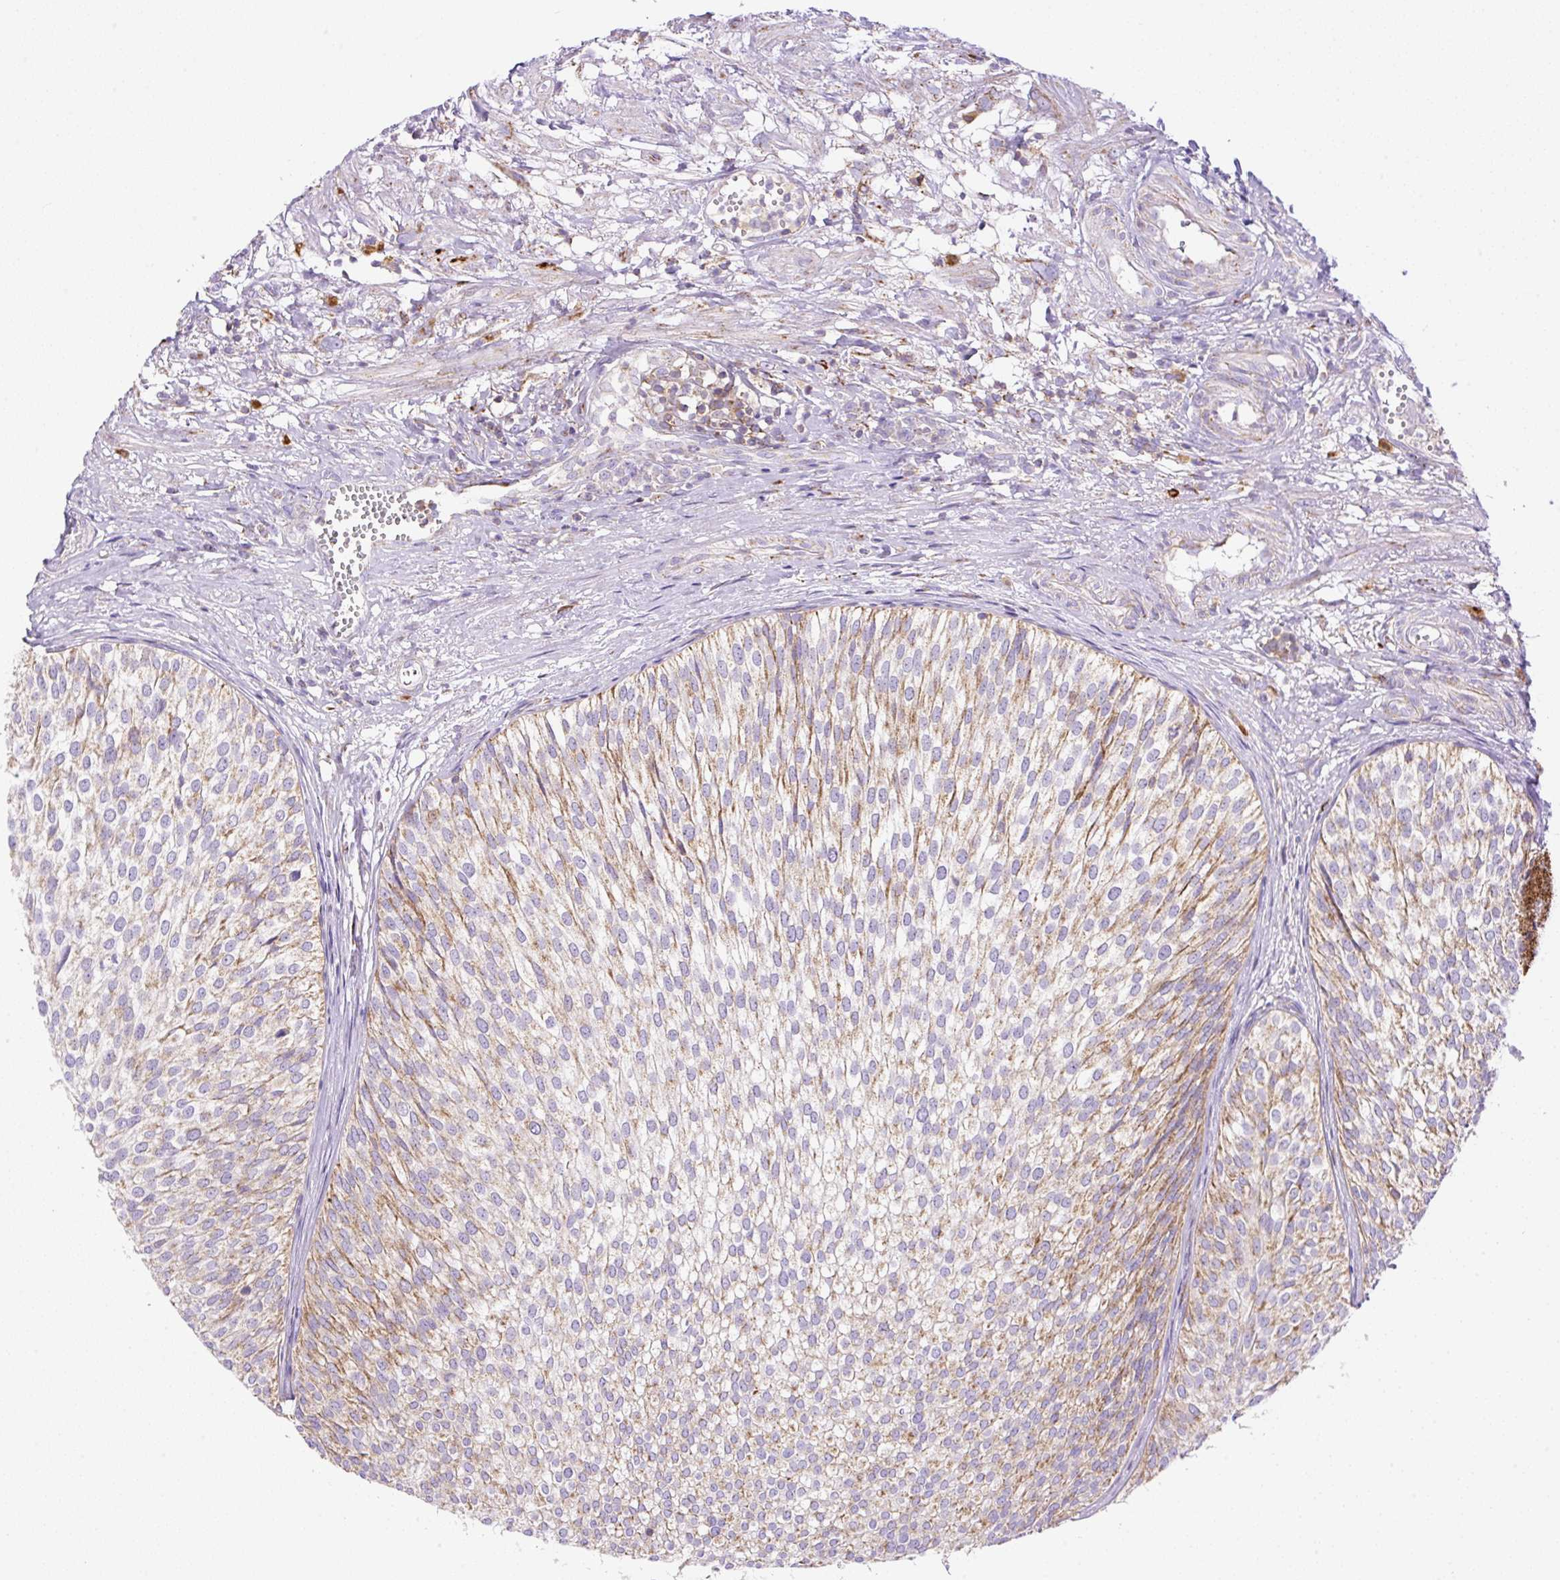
{"staining": {"intensity": "moderate", "quantity": "25%-75%", "location": "cytoplasmic/membranous"}, "tissue": "urothelial cancer", "cell_type": "Tumor cells", "image_type": "cancer", "snomed": [{"axis": "morphology", "description": "Urothelial carcinoma, Low grade"}, {"axis": "topography", "description": "Urinary bladder"}], "caption": "The micrograph shows immunohistochemical staining of urothelial carcinoma (low-grade). There is moderate cytoplasmic/membranous expression is appreciated in about 25%-75% of tumor cells.", "gene": "NF1", "patient": {"sex": "male", "age": 91}}